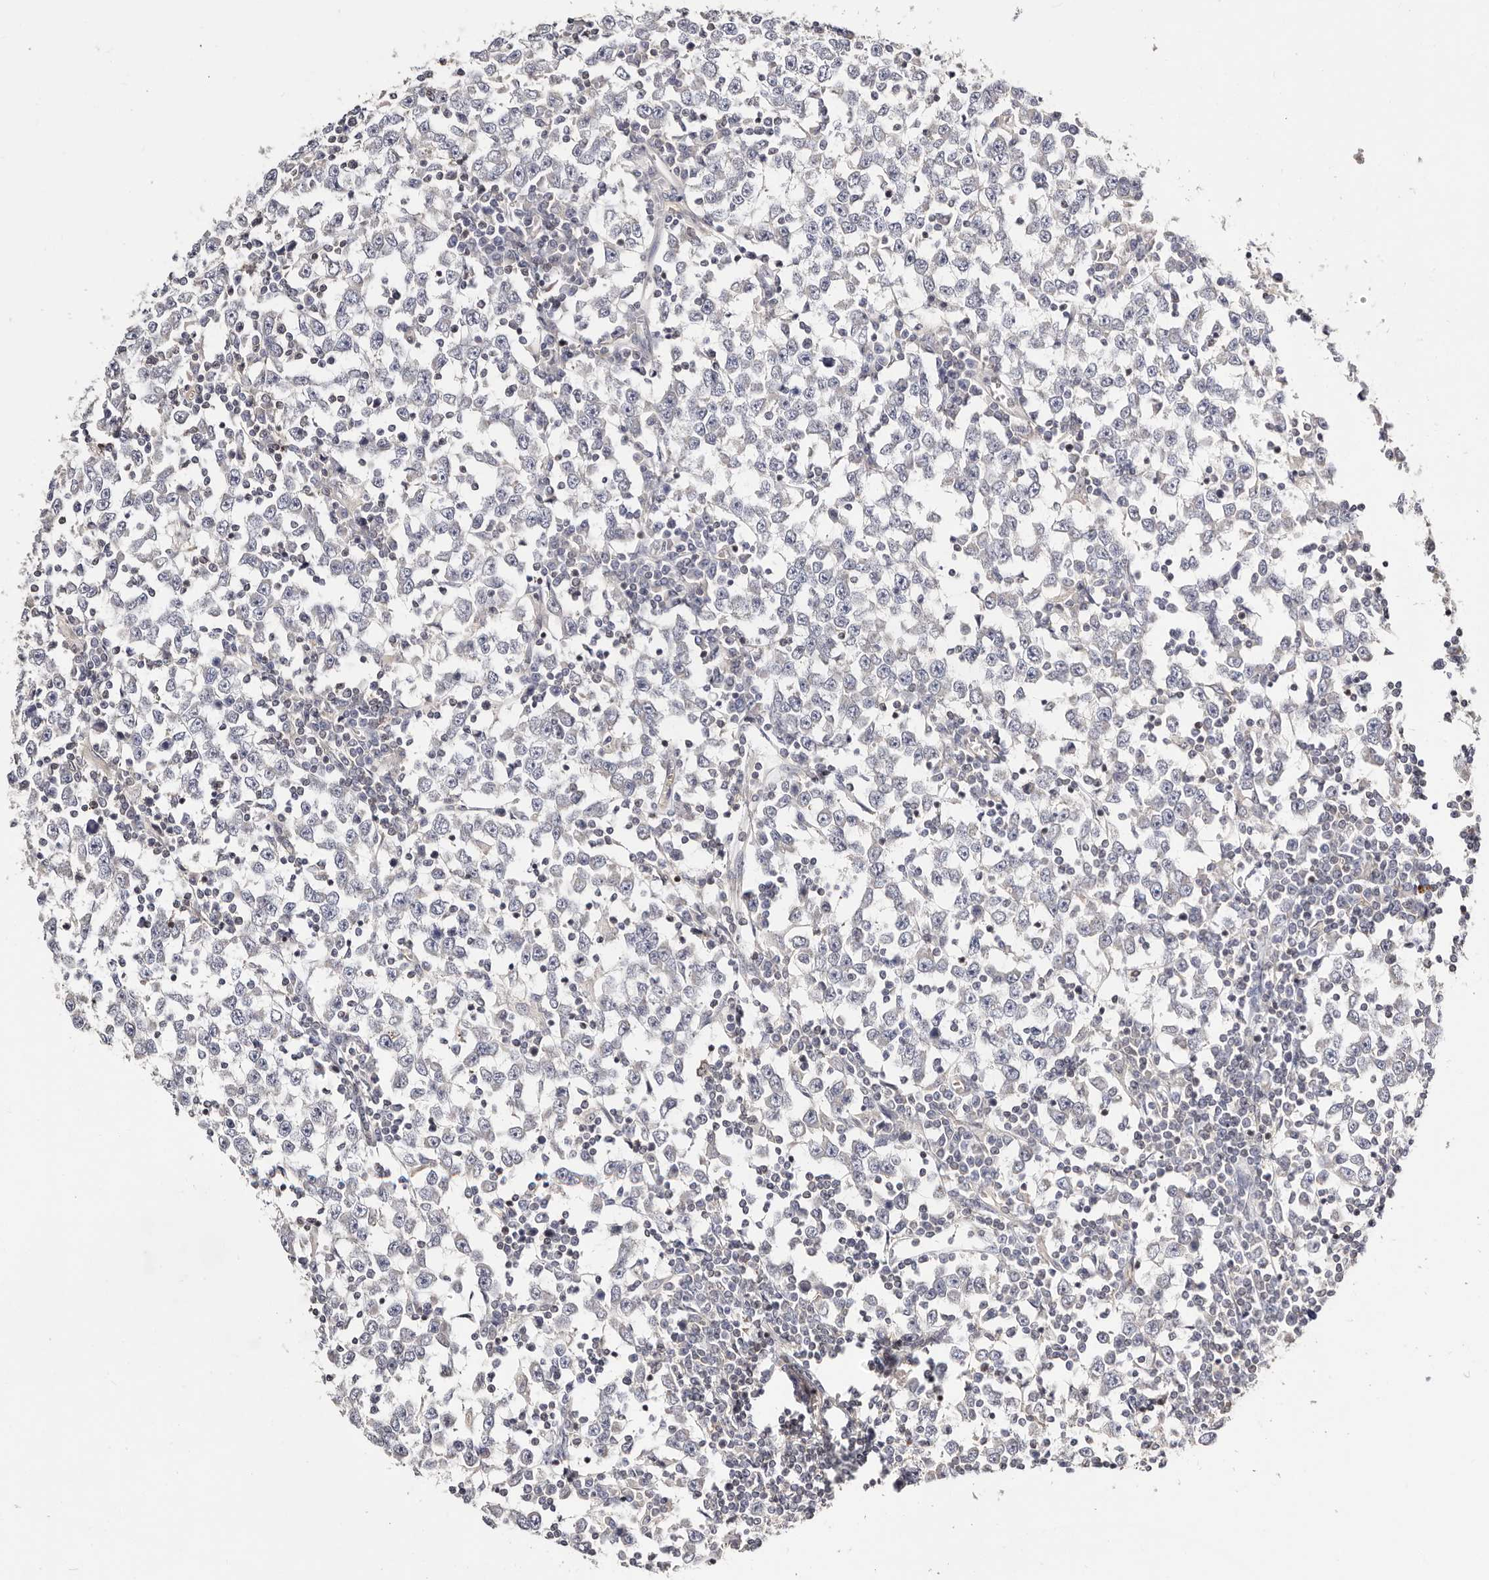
{"staining": {"intensity": "negative", "quantity": "none", "location": "none"}, "tissue": "testis cancer", "cell_type": "Tumor cells", "image_type": "cancer", "snomed": [{"axis": "morphology", "description": "Seminoma, NOS"}, {"axis": "topography", "description": "Testis"}], "caption": "Testis cancer (seminoma) stained for a protein using immunohistochemistry displays no expression tumor cells.", "gene": "STAT5A", "patient": {"sex": "male", "age": 65}}